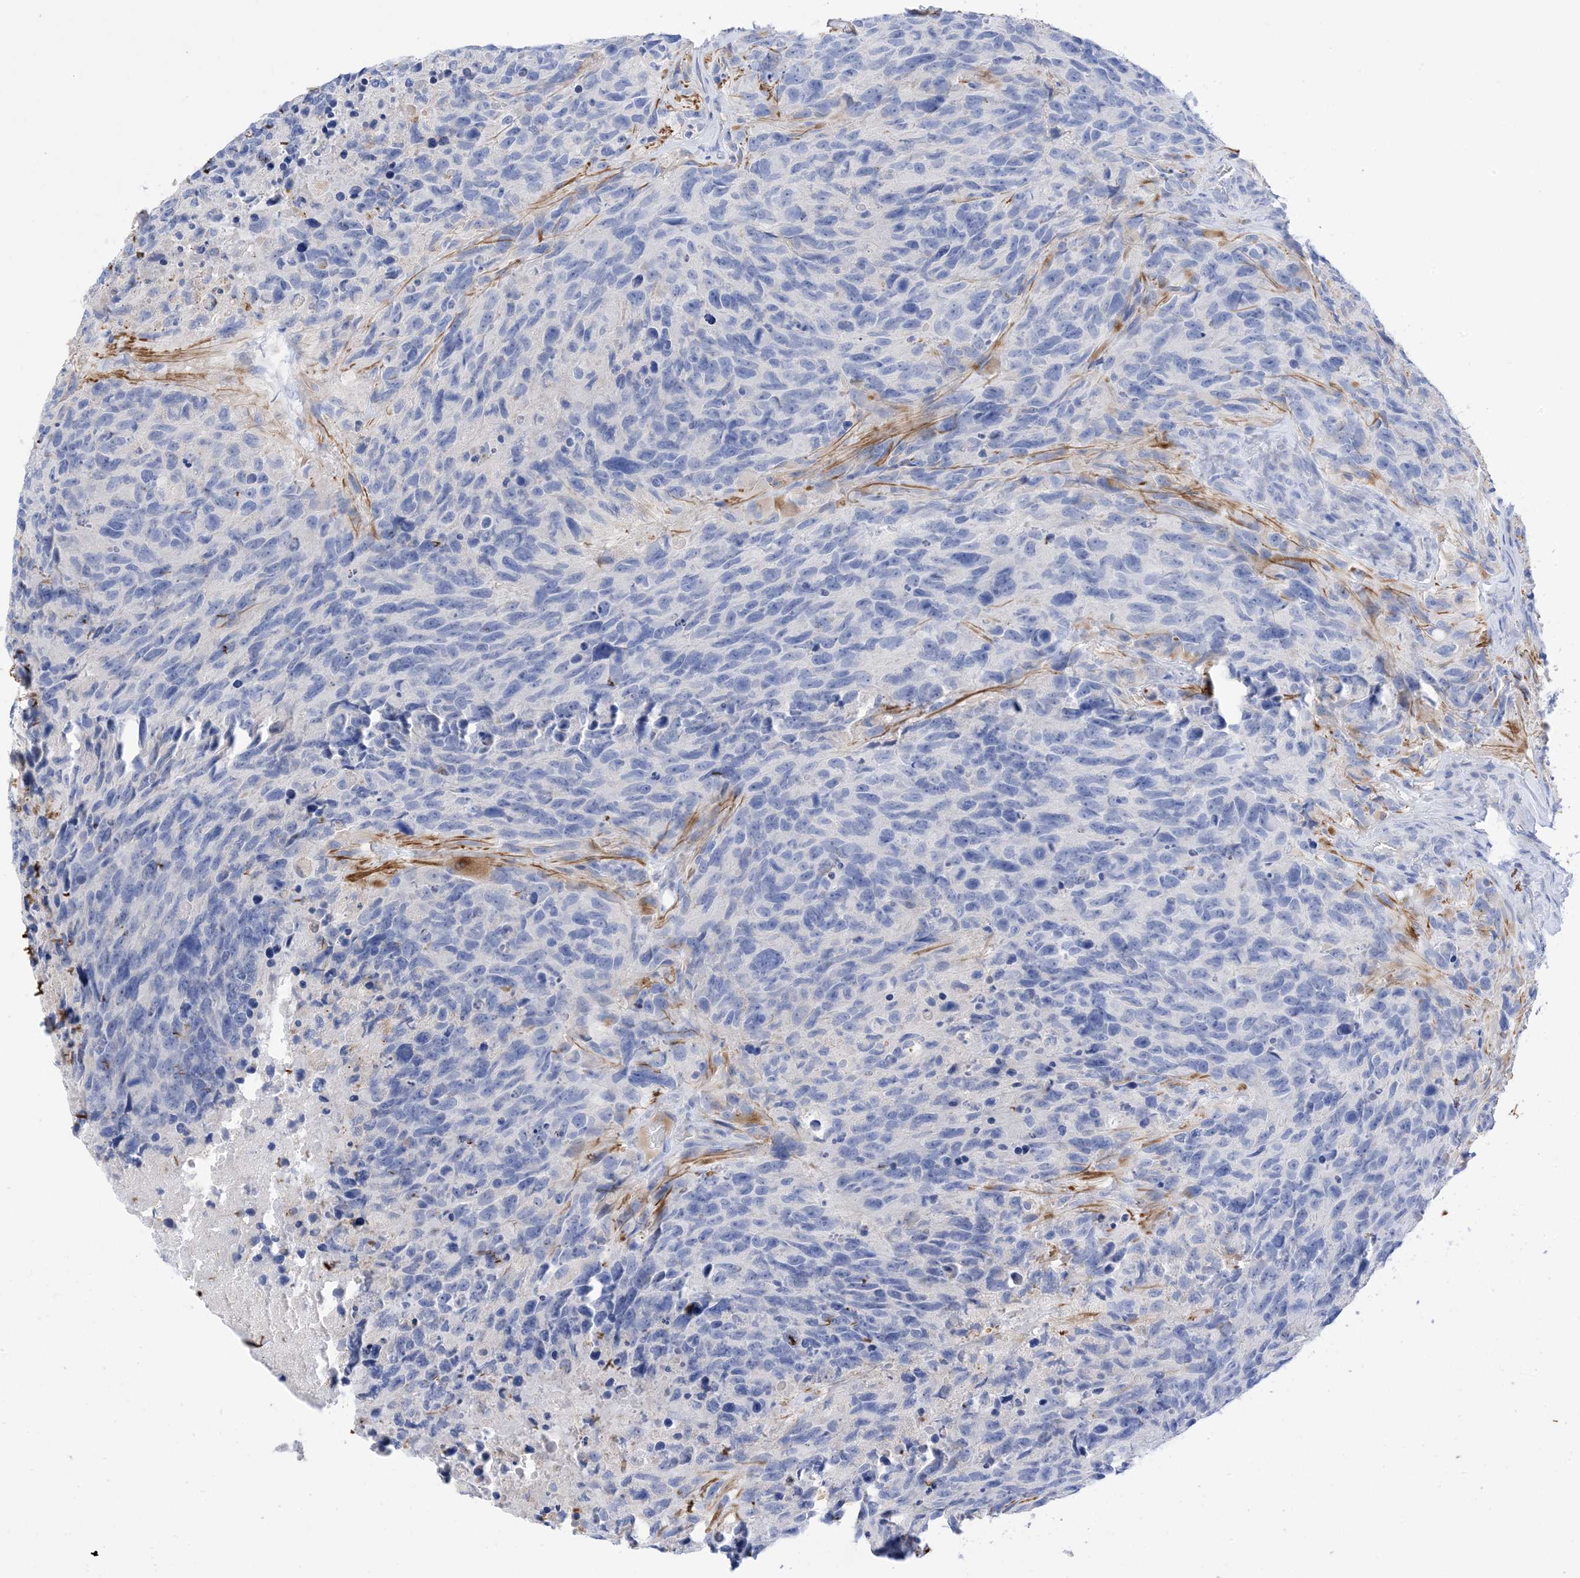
{"staining": {"intensity": "negative", "quantity": "none", "location": "none"}, "tissue": "glioma", "cell_type": "Tumor cells", "image_type": "cancer", "snomed": [{"axis": "morphology", "description": "Glioma, malignant, High grade"}, {"axis": "topography", "description": "Brain"}], "caption": "This is a photomicrograph of immunohistochemistry (IHC) staining of glioma, which shows no staining in tumor cells.", "gene": "PLK4", "patient": {"sex": "male", "age": 69}}